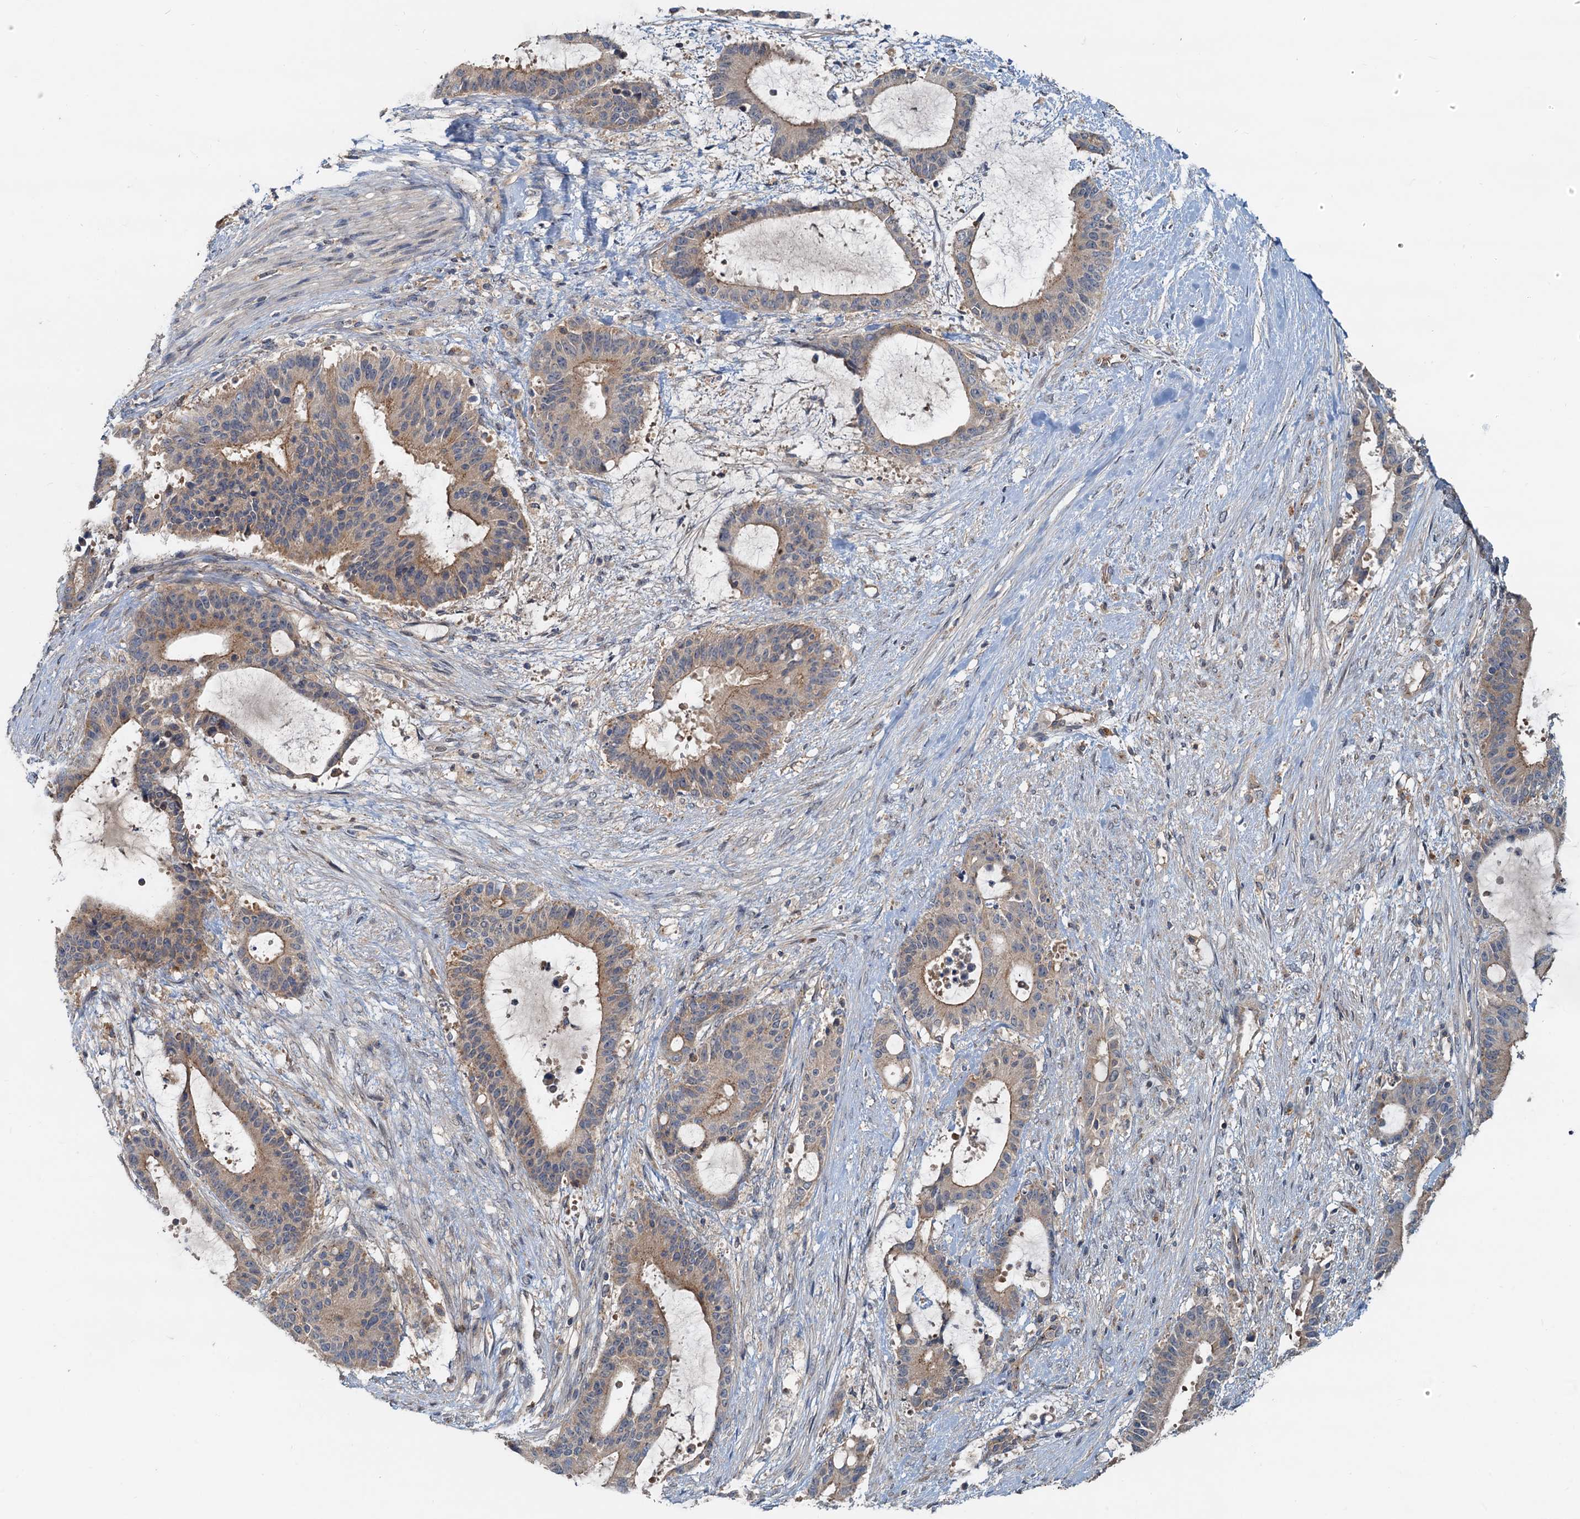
{"staining": {"intensity": "moderate", "quantity": "<25%", "location": "cytoplasmic/membranous"}, "tissue": "liver cancer", "cell_type": "Tumor cells", "image_type": "cancer", "snomed": [{"axis": "morphology", "description": "Normal tissue, NOS"}, {"axis": "morphology", "description": "Cholangiocarcinoma"}, {"axis": "topography", "description": "Liver"}, {"axis": "topography", "description": "Peripheral nerve tissue"}], "caption": "This is an image of IHC staining of liver cancer (cholangiocarcinoma), which shows moderate staining in the cytoplasmic/membranous of tumor cells.", "gene": "CEP68", "patient": {"sex": "female", "age": 73}}